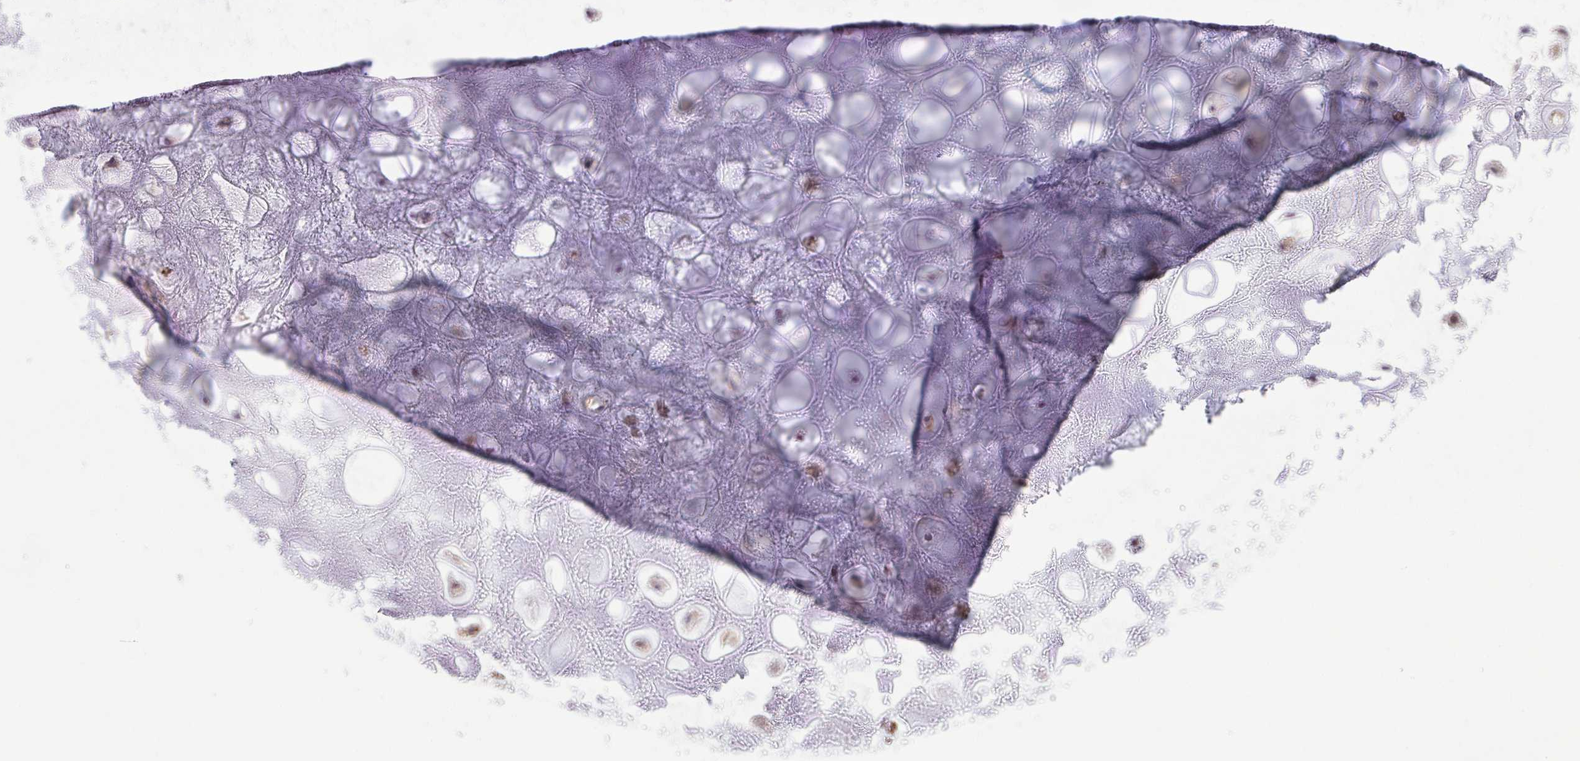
{"staining": {"intensity": "moderate", "quantity": "25%-75%", "location": "cytoplasmic/membranous"}, "tissue": "soft tissue", "cell_type": "Chondrocytes", "image_type": "normal", "snomed": [{"axis": "morphology", "description": "Normal tissue, NOS"}, {"axis": "topography", "description": "Lymph node"}, {"axis": "topography", "description": "Cartilage tissue"}, {"axis": "topography", "description": "Nasopharynx"}], "caption": "Protein staining exhibits moderate cytoplasmic/membranous positivity in approximately 25%-75% of chondrocytes in normal soft tissue.", "gene": "CD101", "patient": {"sex": "male", "age": 63}}